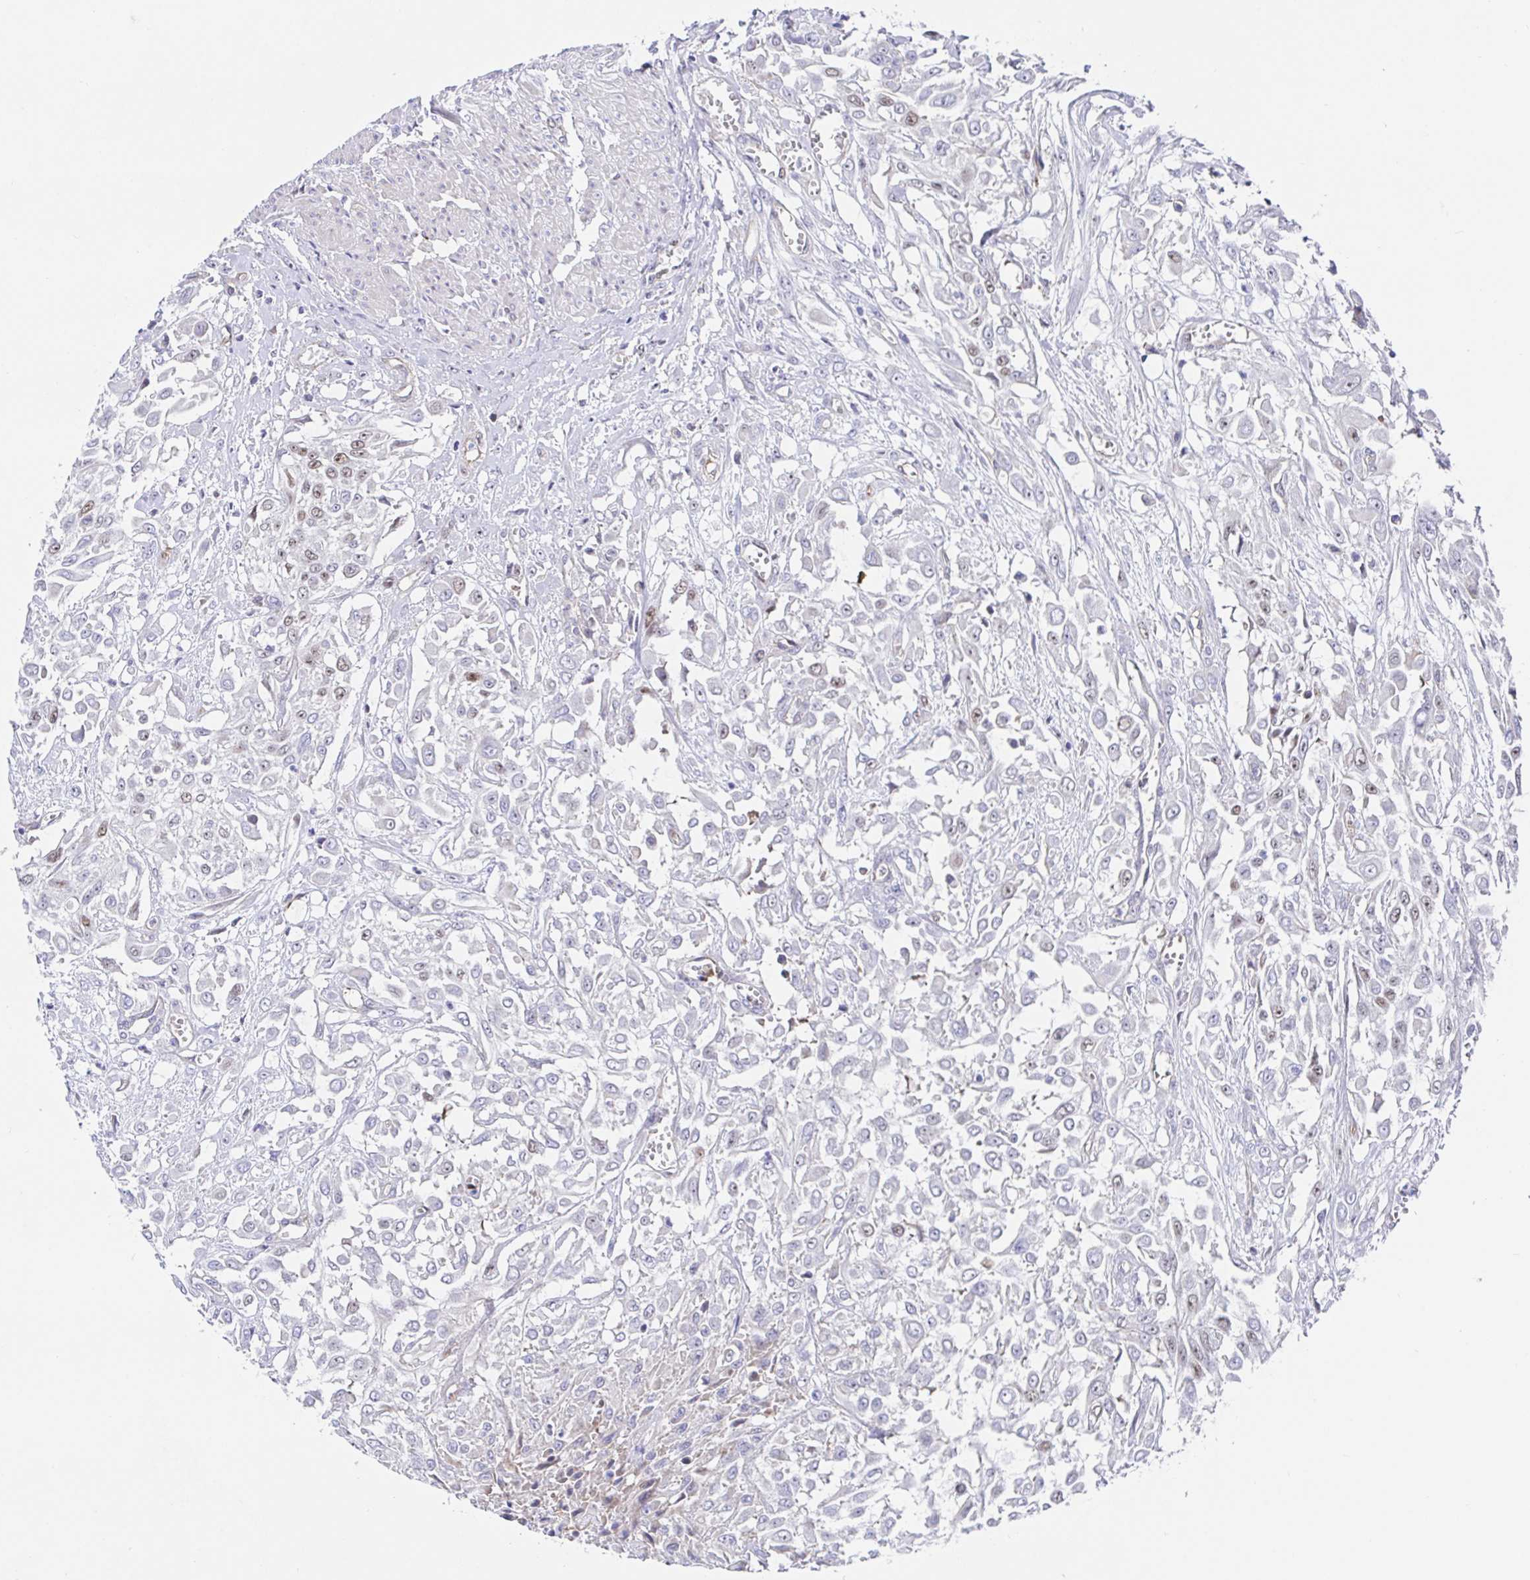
{"staining": {"intensity": "weak", "quantity": "<25%", "location": "nuclear"}, "tissue": "urothelial cancer", "cell_type": "Tumor cells", "image_type": "cancer", "snomed": [{"axis": "morphology", "description": "Urothelial carcinoma, High grade"}, {"axis": "topography", "description": "Urinary bladder"}], "caption": "Urothelial cancer was stained to show a protein in brown. There is no significant expression in tumor cells.", "gene": "TIMELESS", "patient": {"sex": "male", "age": 57}}